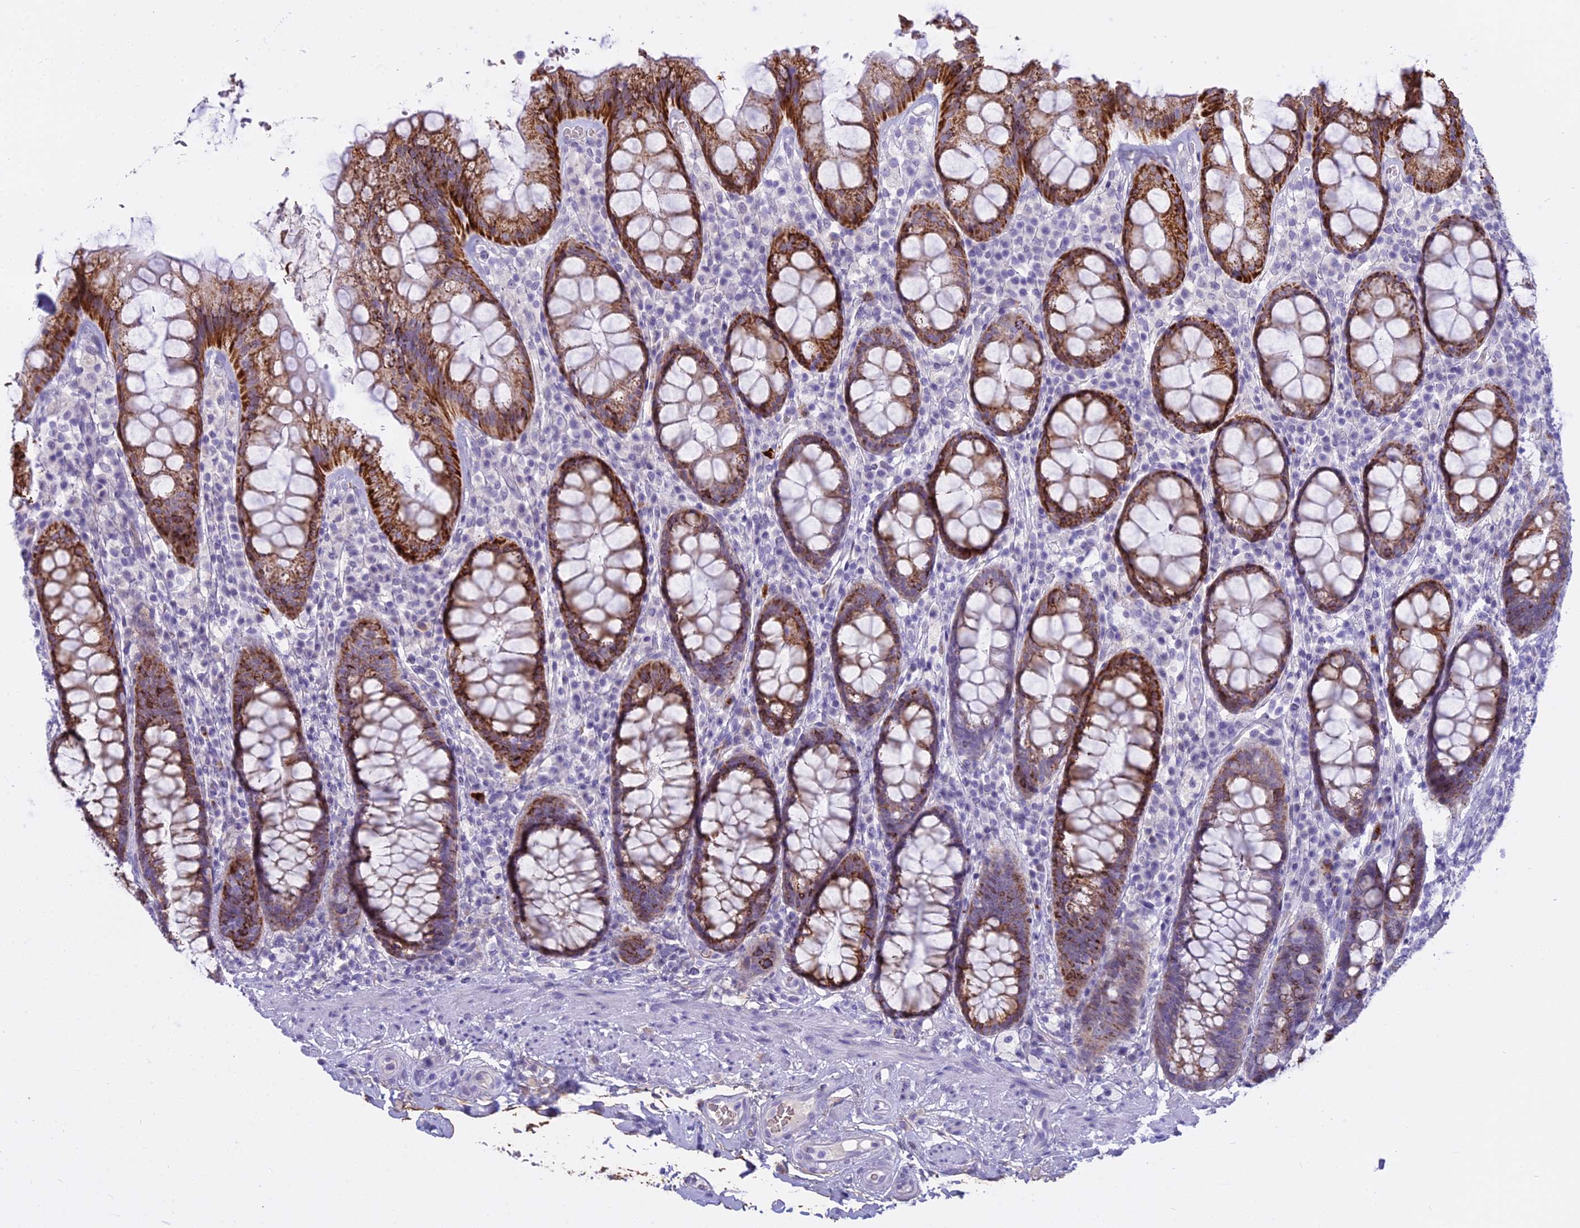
{"staining": {"intensity": "strong", "quantity": ">75%", "location": "cytoplasmic/membranous"}, "tissue": "rectum", "cell_type": "Glandular cells", "image_type": "normal", "snomed": [{"axis": "morphology", "description": "Normal tissue, NOS"}, {"axis": "topography", "description": "Rectum"}], "caption": "Immunohistochemical staining of unremarkable rectum displays high levels of strong cytoplasmic/membranous positivity in approximately >75% of glandular cells. (brown staining indicates protein expression, while blue staining denotes nuclei).", "gene": "OSTN", "patient": {"sex": "male", "age": 83}}